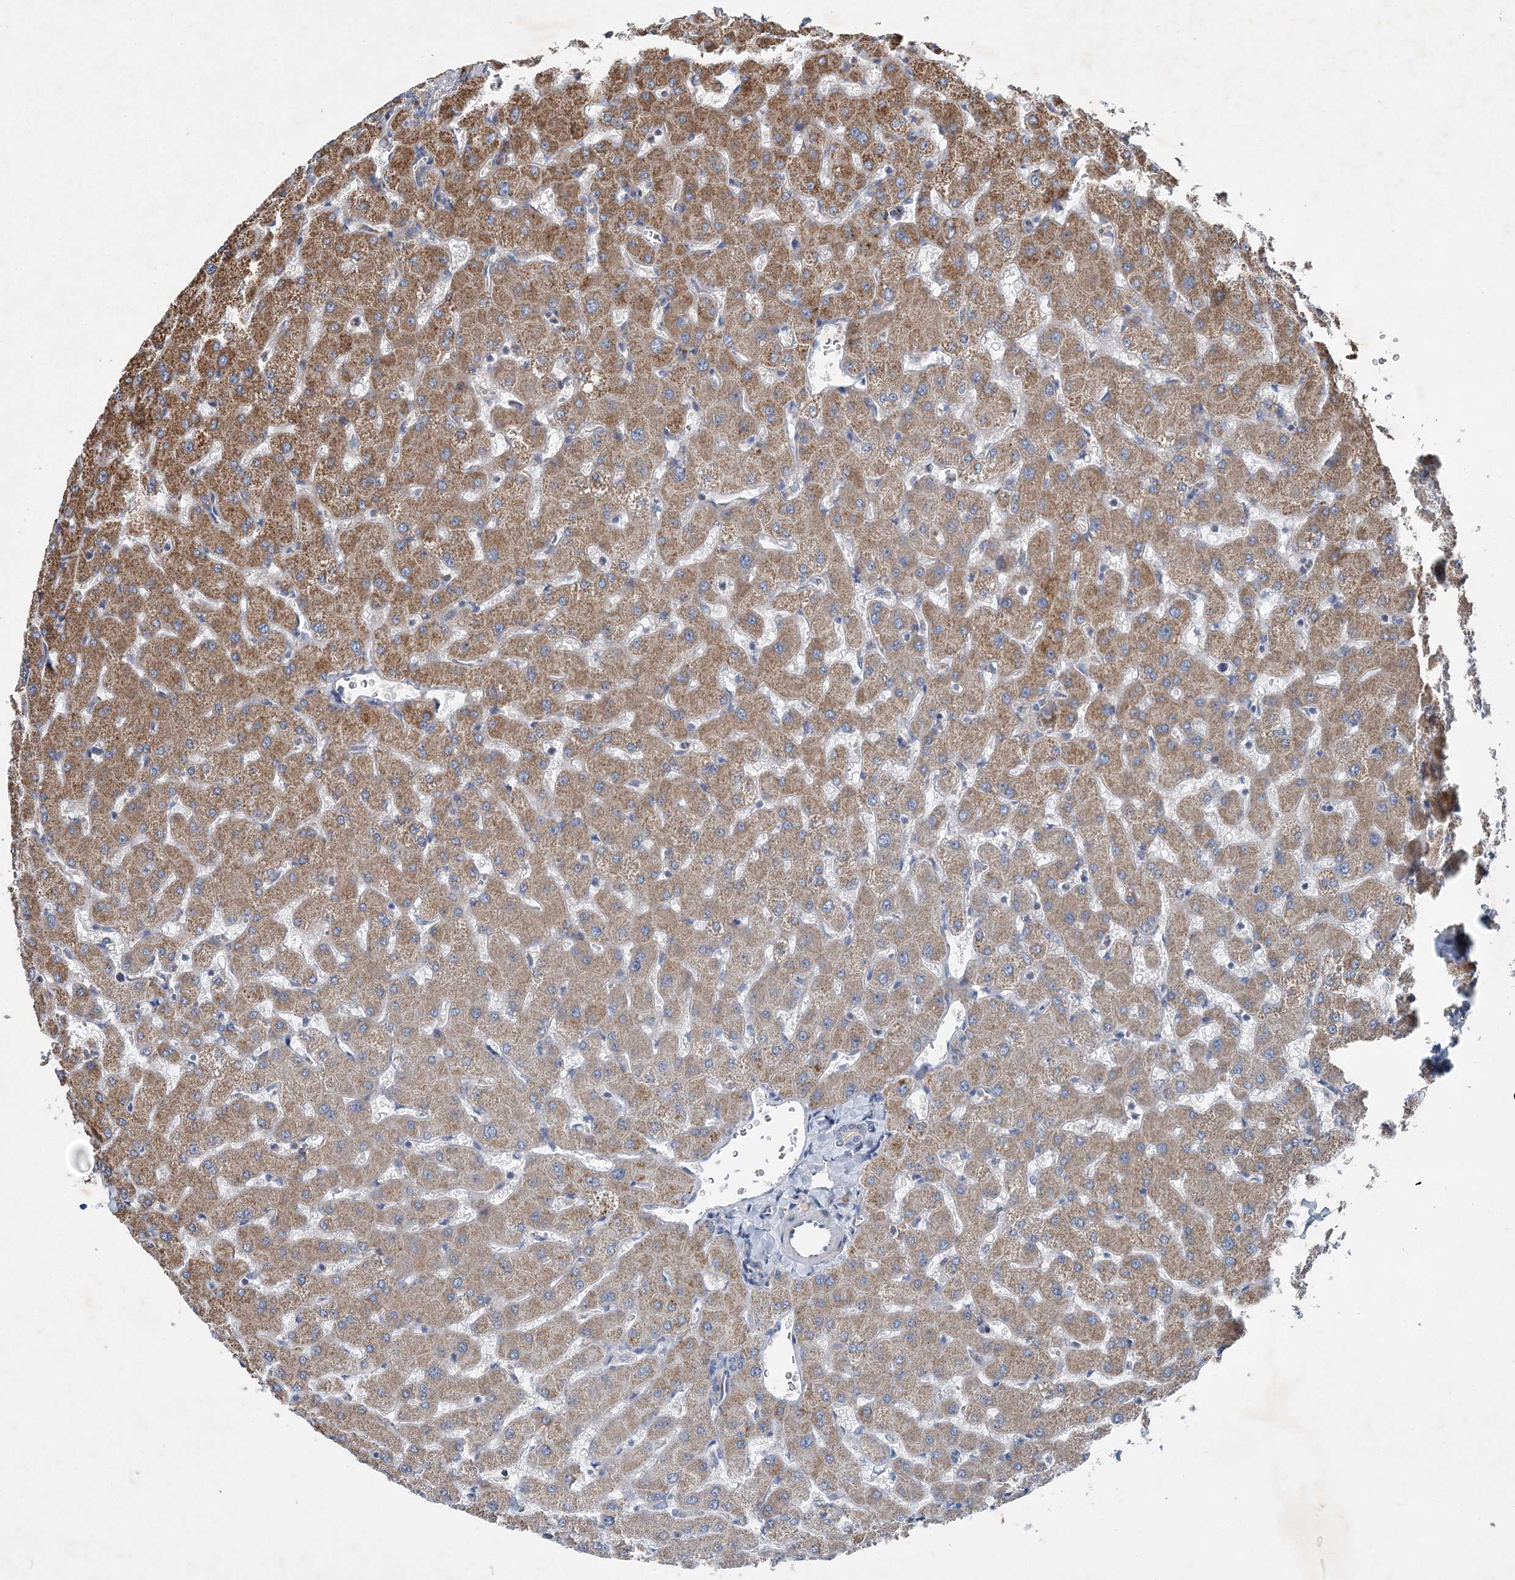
{"staining": {"intensity": "negative", "quantity": "none", "location": "none"}, "tissue": "liver", "cell_type": "Cholangiocytes", "image_type": "normal", "snomed": [{"axis": "morphology", "description": "Normal tissue, NOS"}, {"axis": "topography", "description": "Liver"}], "caption": "Immunohistochemistry photomicrograph of benign liver stained for a protein (brown), which demonstrates no staining in cholangiocytes.", "gene": "SPAG16", "patient": {"sex": "female", "age": 63}}